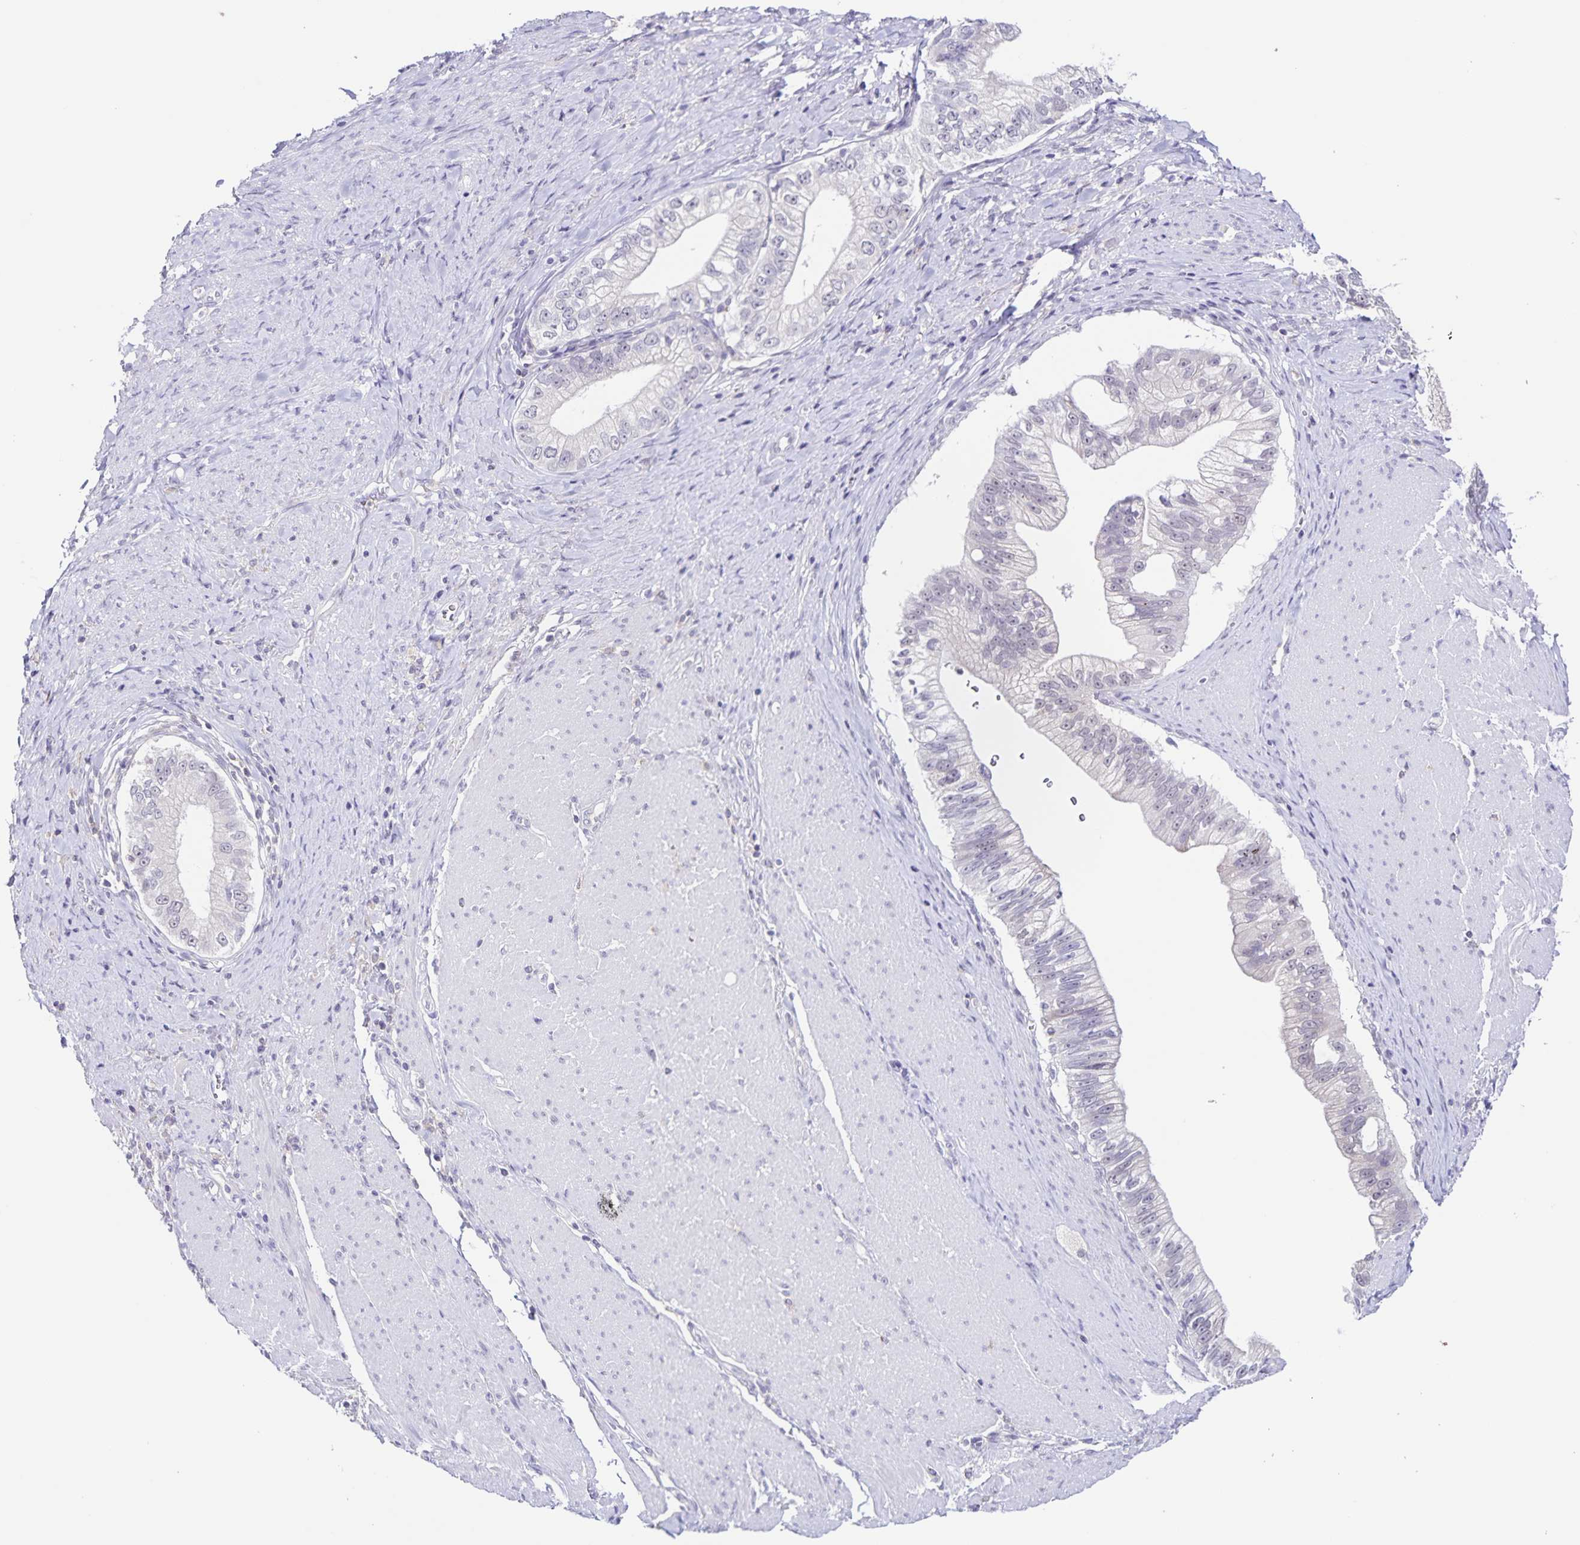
{"staining": {"intensity": "negative", "quantity": "none", "location": "none"}, "tissue": "pancreatic cancer", "cell_type": "Tumor cells", "image_type": "cancer", "snomed": [{"axis": "morphology", "description": "Adenocarcinoma, NOS"}, {"axis": "topography", "description": "Pancreas"}], "caption": "High magnification brightfield microscopy of pancreatic cancer (adenocarcinoma) stained with DAB (brown) and counterstained with hematoxylin (blue): tumor cells show no significant positivity.", "gene": "STPG4", "patient": {"sex": "male", "age": 70}}